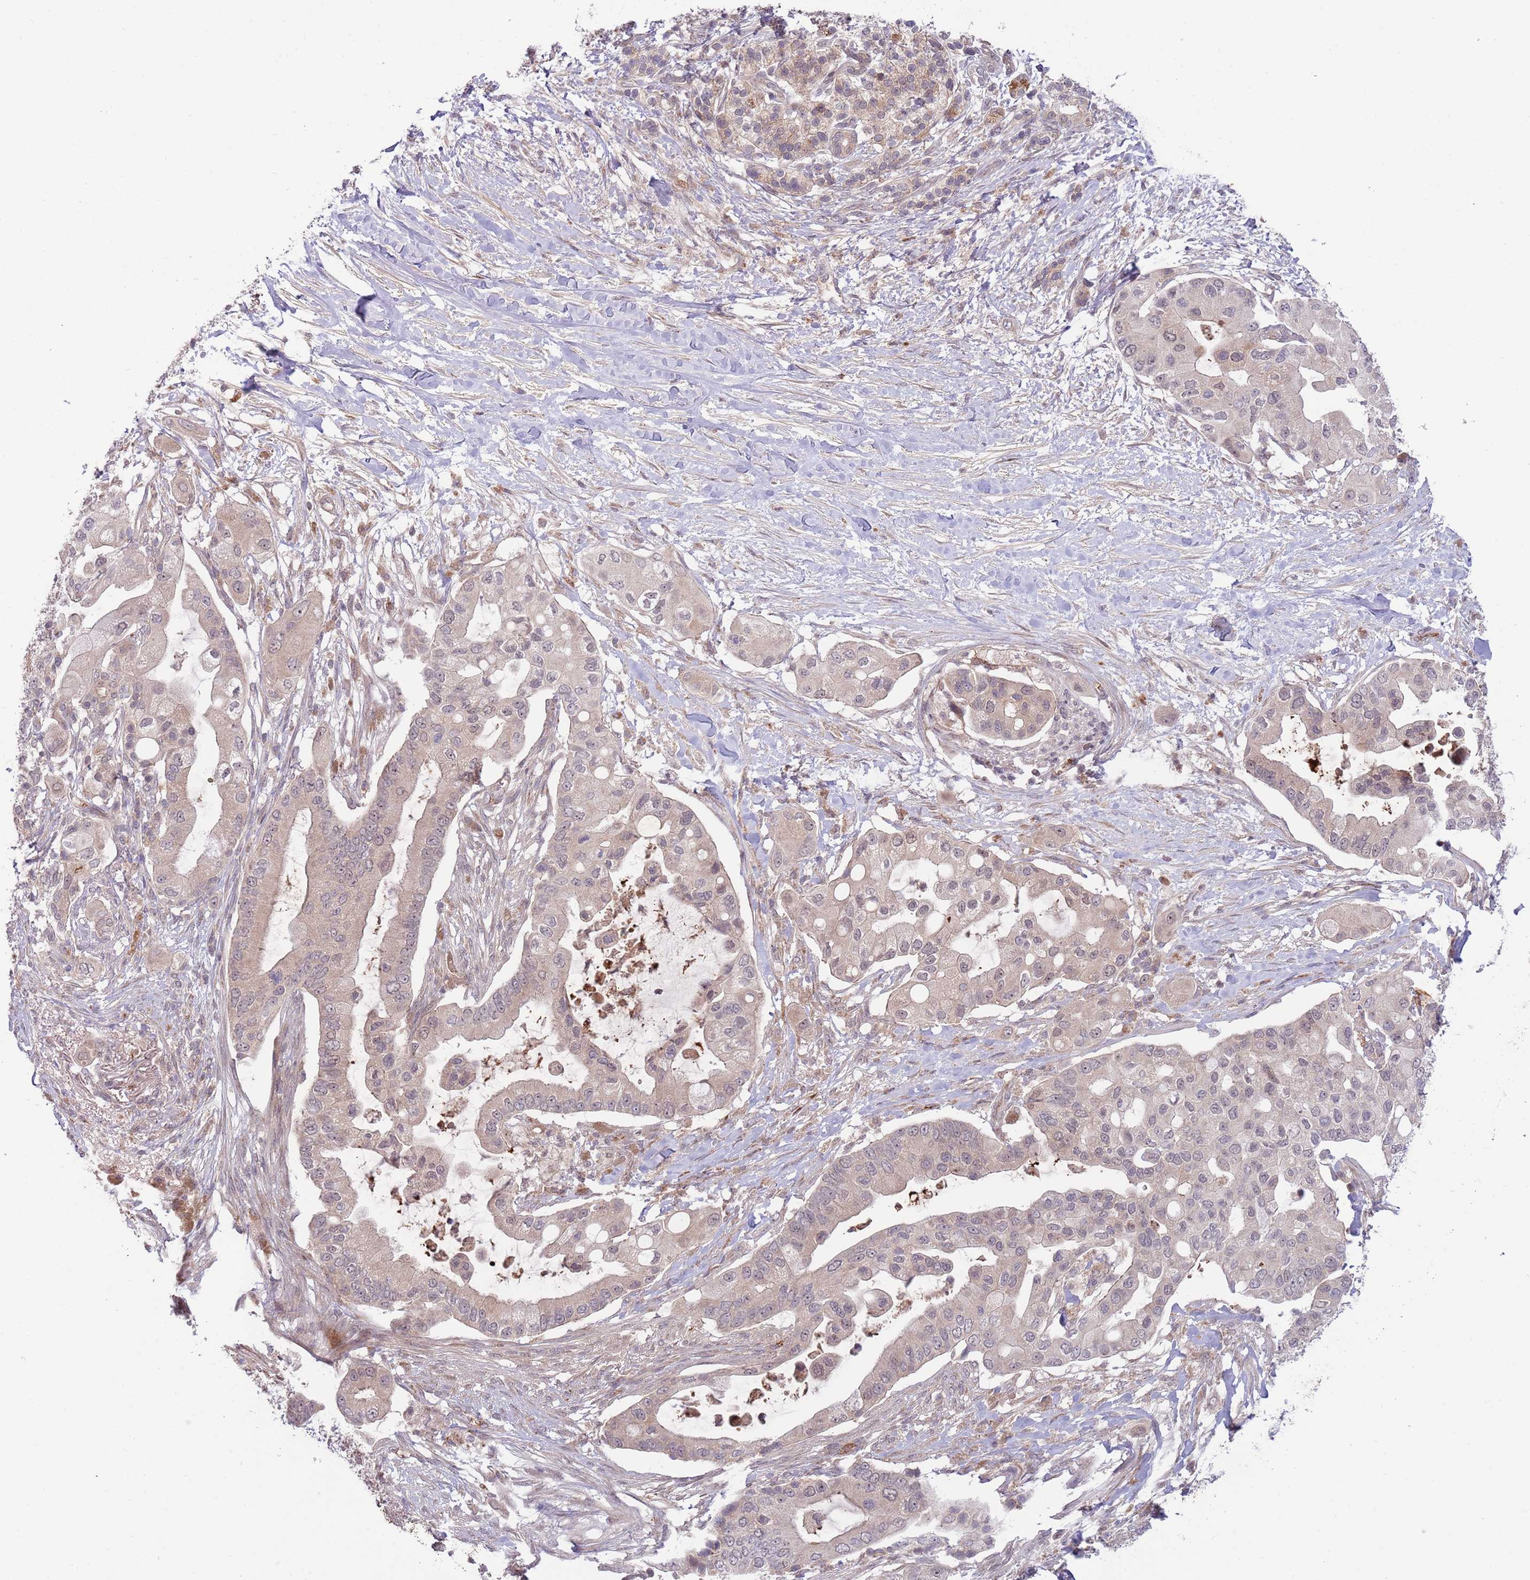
{"staining": {"intensity": "weak", "quantity": "25%-75%", "location": "cytoplasmic/membranous"}, "tissue": "pancreatic cancer", "cell_type": "Tumor cells", "image_type": "cancer", "snomed": [{"axis": "morphology", "description": "Adenocarcinoma, NOS"}, {"axis": "topography", "description": "Pancreas"}], "caption": "Pancreatic cancer (adenocarcinoma) tissue exhibits weak cytoplasmic/membranous staining in about 25%-75% of tumor cells", "gene": "NT5DC4", "patient": {"sex": "male", "age": 57}}